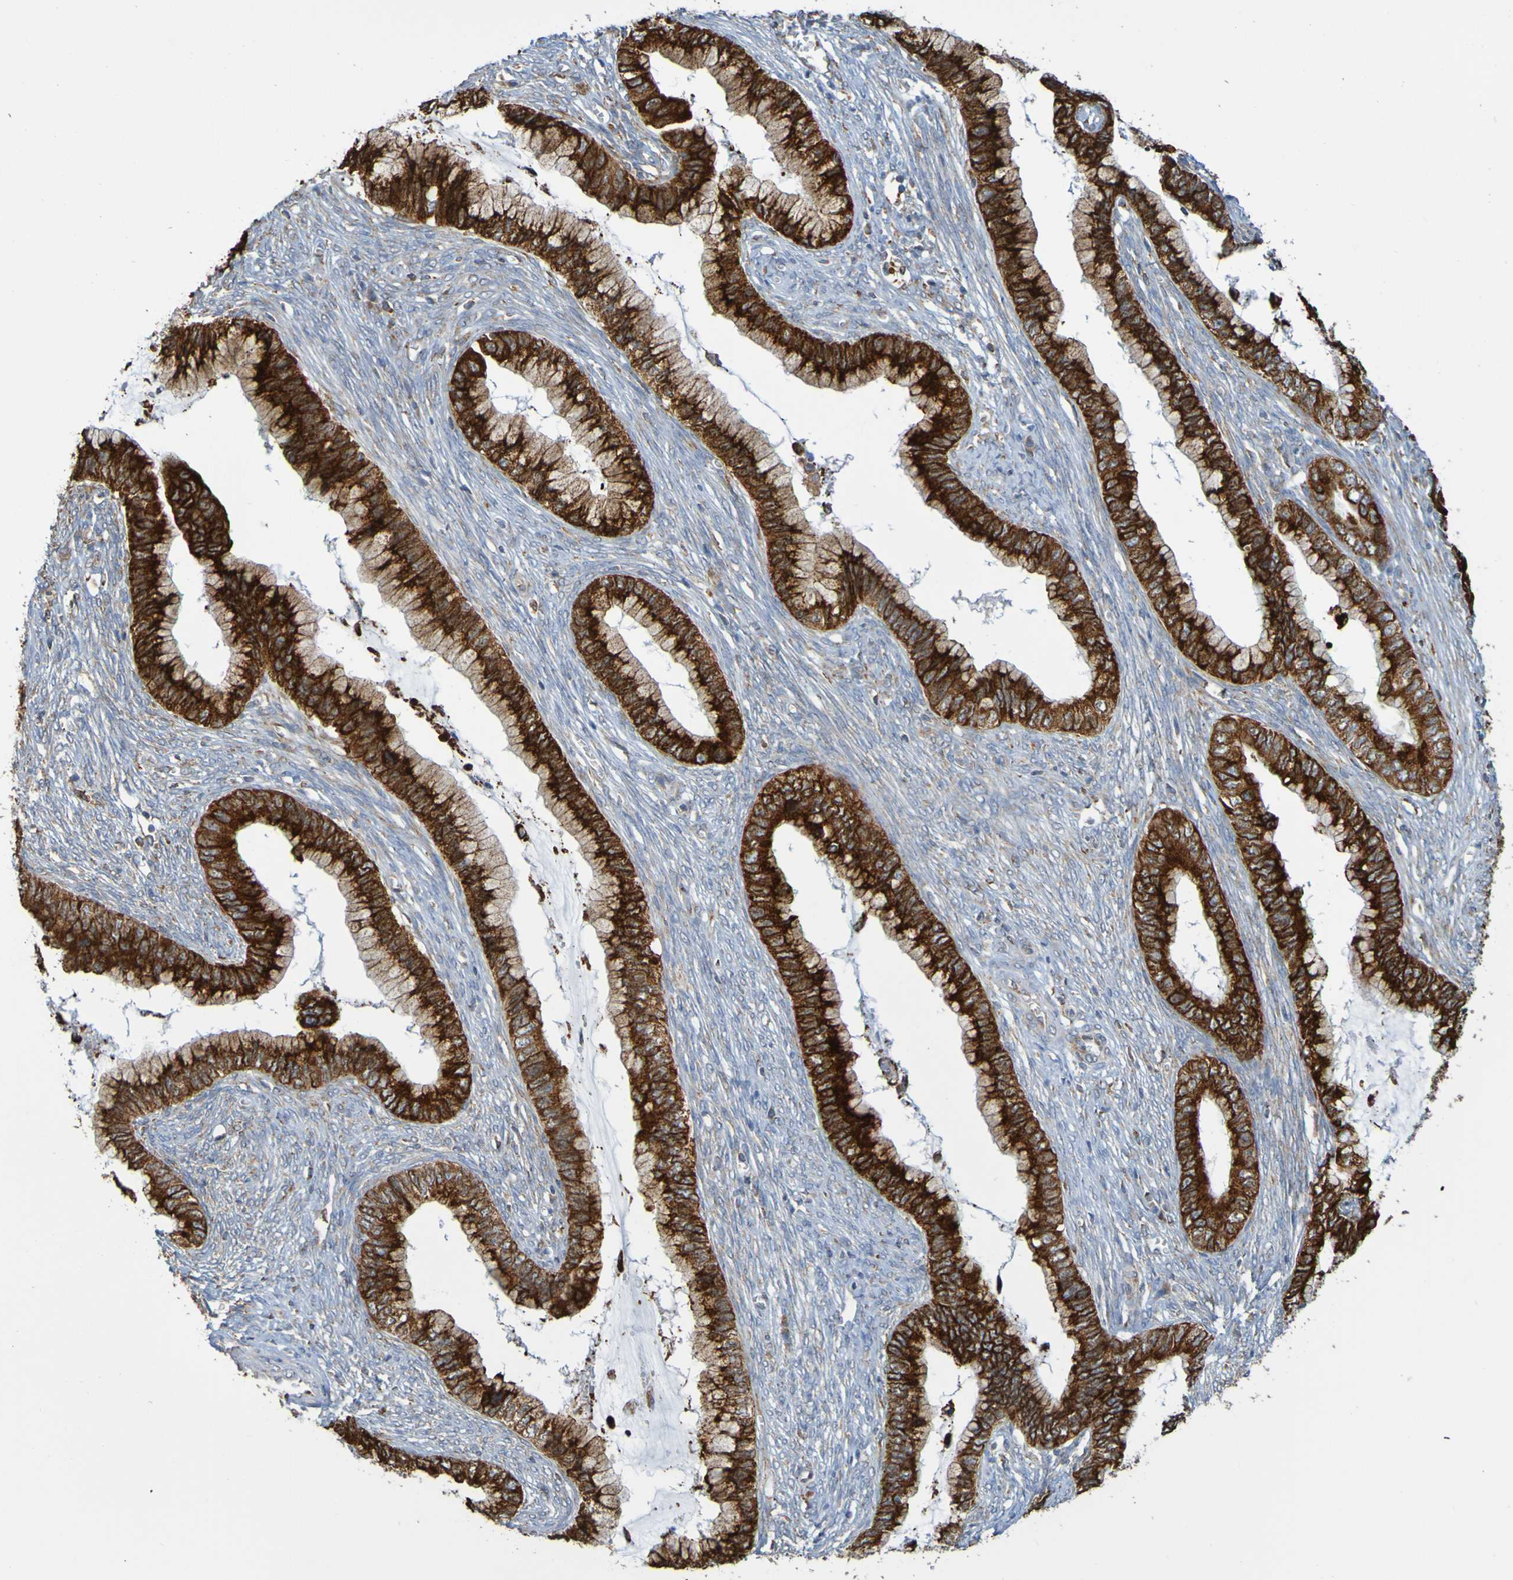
{"staining": {"intensity": "strong", "quantity": ">75%", "location": "cytoplasmic/membranous"}, "tissue": "cervical cancer", "cell_type": "Tumor cells", "image_type": "cancer", "snomed": [{"axis": "morphology", "description": "Adenocarcinoma, NOS"}, {"axis": "topography", "description": "Cervix"}], "caption": "This is an image of IHC staining of adenocarcinoma (cervical), which shows strong expression in the cytoplasmic/membranous of tumor cells.", "gene": "PDIA3", "patient": {"sex": "female", "age": 44}}